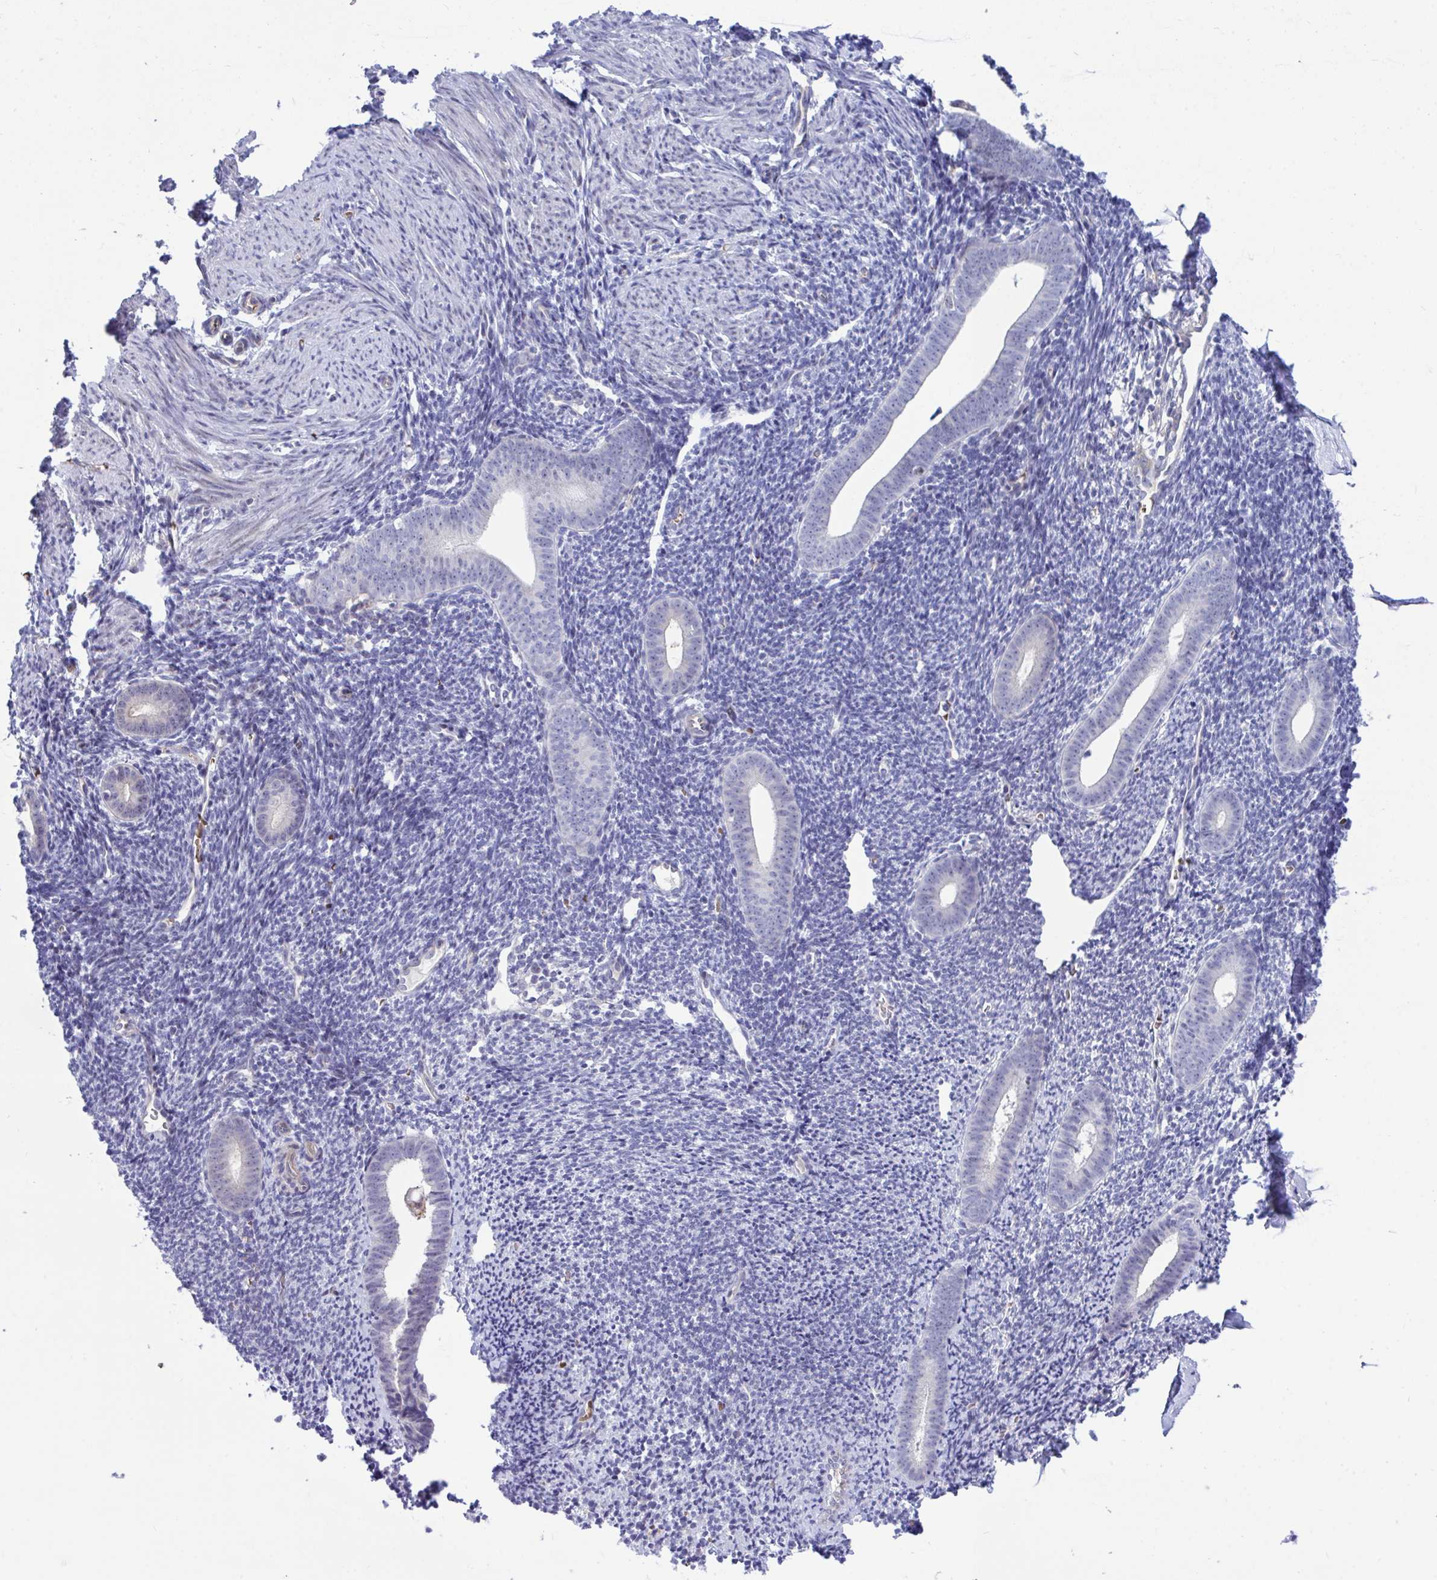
{"staining": {"intensity": "negative", "quantity": "none", "location": "none"}, "tissue": "endometrium", "cell_type": "Cells in endometrial stroma", "image_type": "normal", "snomed": [{"axis": "morphology", "description": "Normal tissue, NOS"}, {"axis": "topography", "description": "Endometrium"}], "caption": "IHC micrograph of normal human endometrium stained for a protein (brown), which reveals no staining in cells in endometrial stroma. Brightfield microscopy of IHC stained with DAB (3,3'-diaminobenzidine) (brown) and hematoxylin (blue), captured at high magnification.", "gene": "CENPQ", "patient": {"sex": "female", "age": 39}}